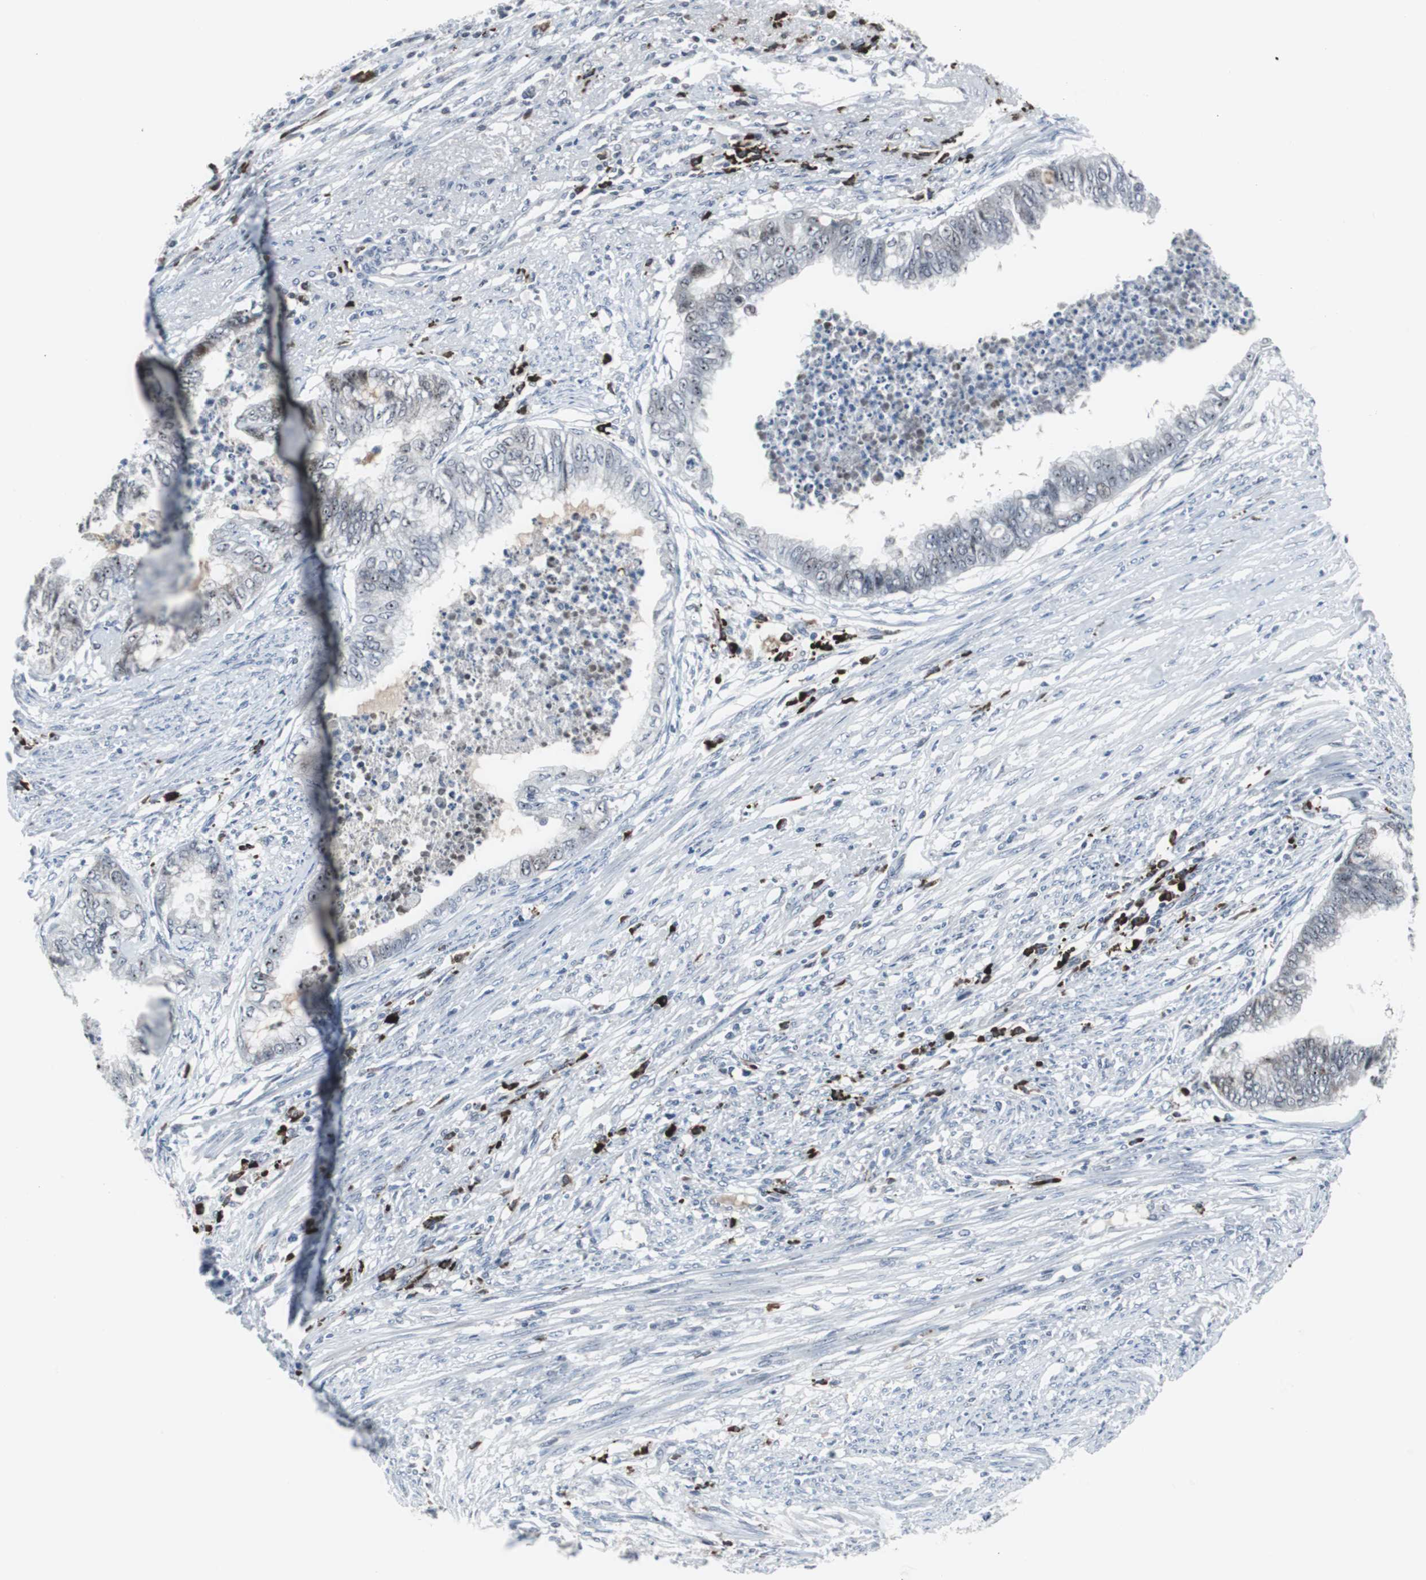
{"staining": {"intensity": "negative", "quantity": "none", "location": "none"}, "tissue": "endometrial cancer", "cell_type": "Tumor cells", "image_type": "cancer", "snomed": [{"axis": "morphology", "description": "Adenocarcinoma, NOS"}, {"axis": "topography", "description": "Endometrium"}], "caption": "Photomicrograph shows no significant protein expression in tumor cells of endometrial cancer.", "gene": "DOK1", "patient": {"sex": "female", "age": 79}}